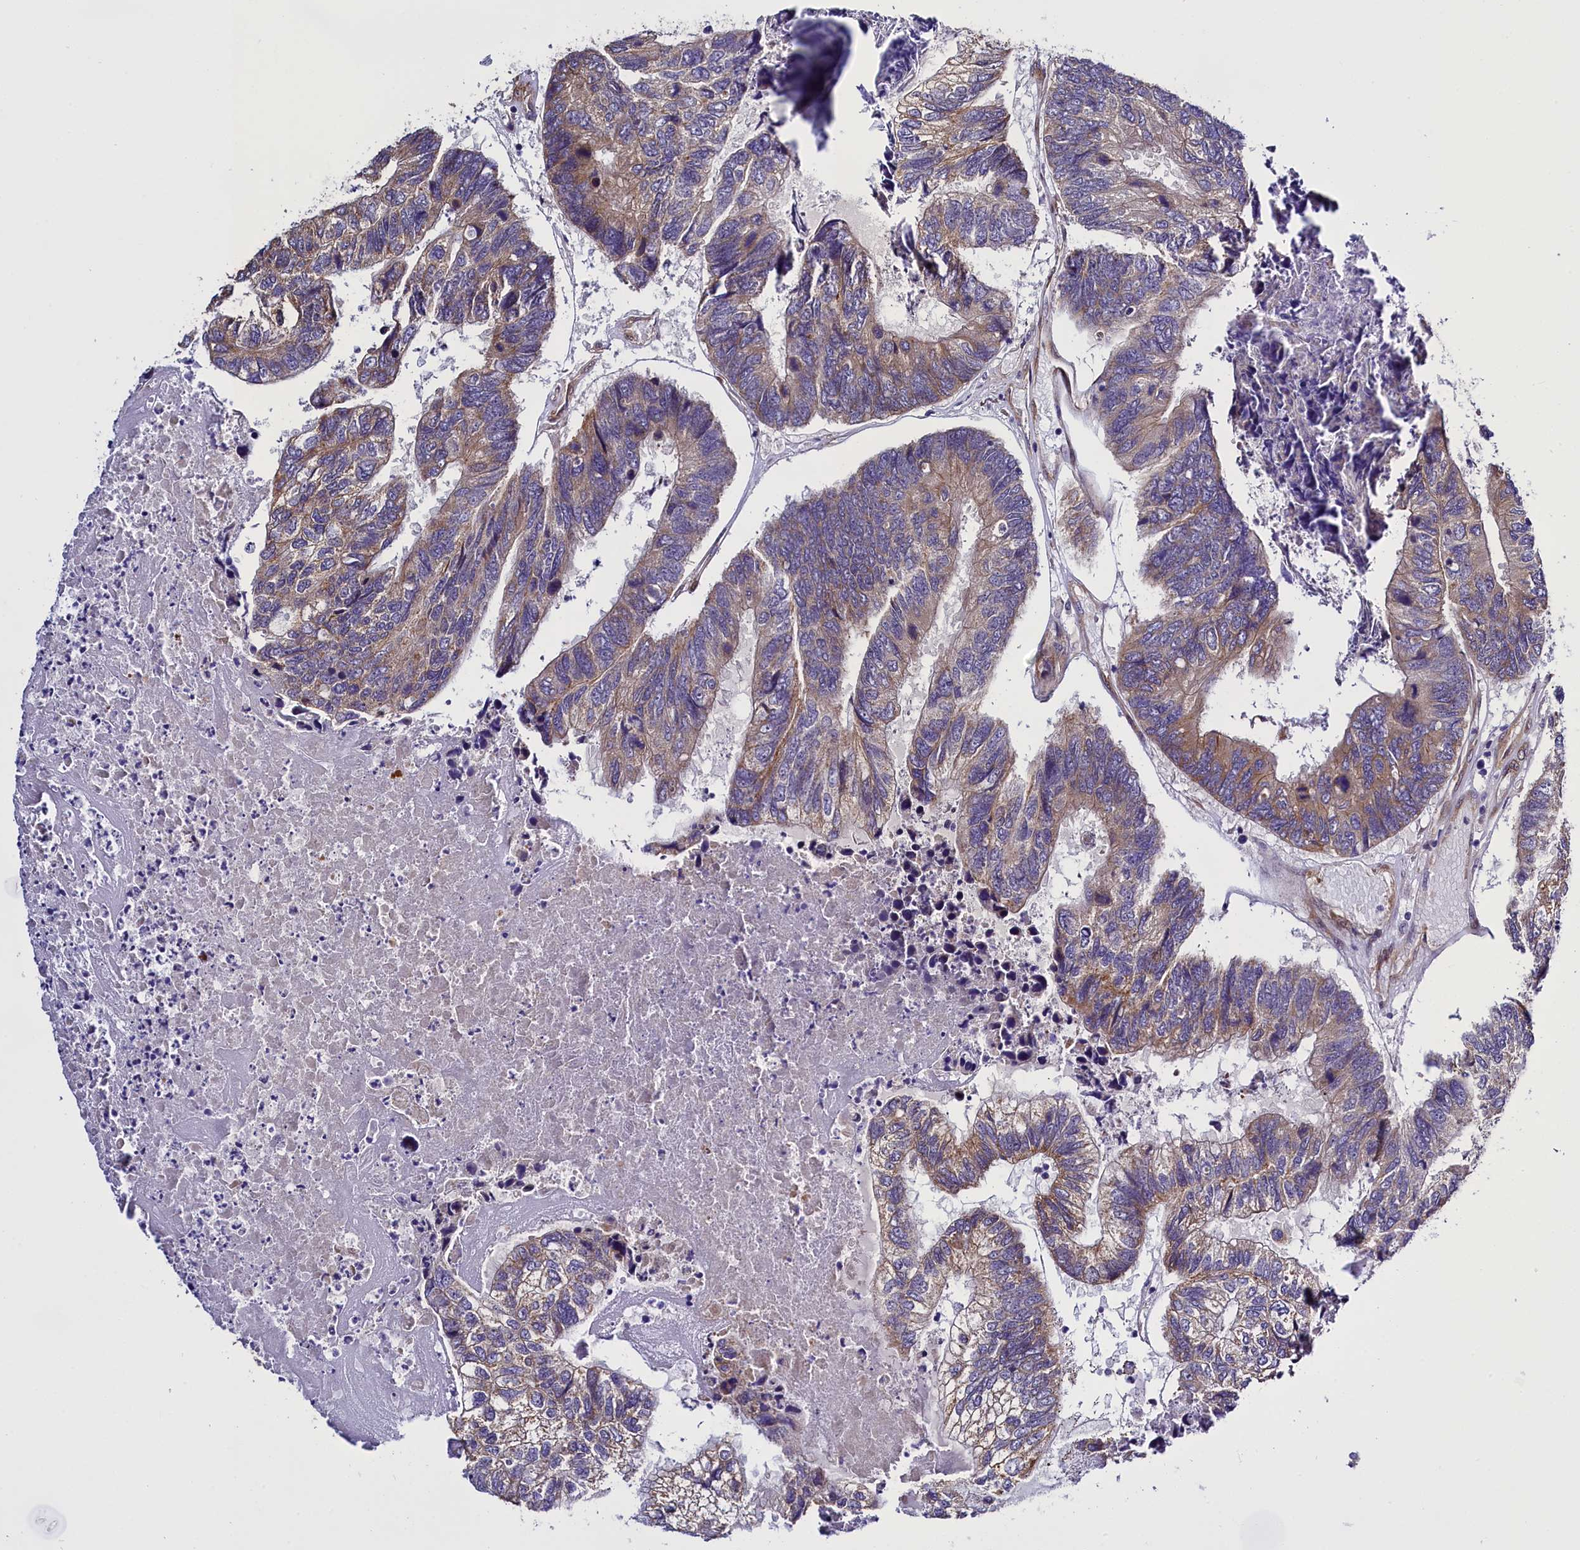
{"staining": {"intensity": "moderate", "quantity": ">75%", "location": "cytoplasmic/membranous"}, "tissue": "colorectal cancer", "cell_type": "Tumor cells", "image_type": "cancer", "snomed": [{"axis": "morphology", "description": "Adenocarcinoma, NOS"}, {"axis": "topography", "description": "Colon"}], "caption": "Immunohistochemical staining of colorectal cancer (adenocarcinoma) exhibits medium levels of moderate cytoplasmic/membranous staining in about >75% of tumor cells.", "gene": "UACA", "patient": {"sex": "female", "age": 67}}